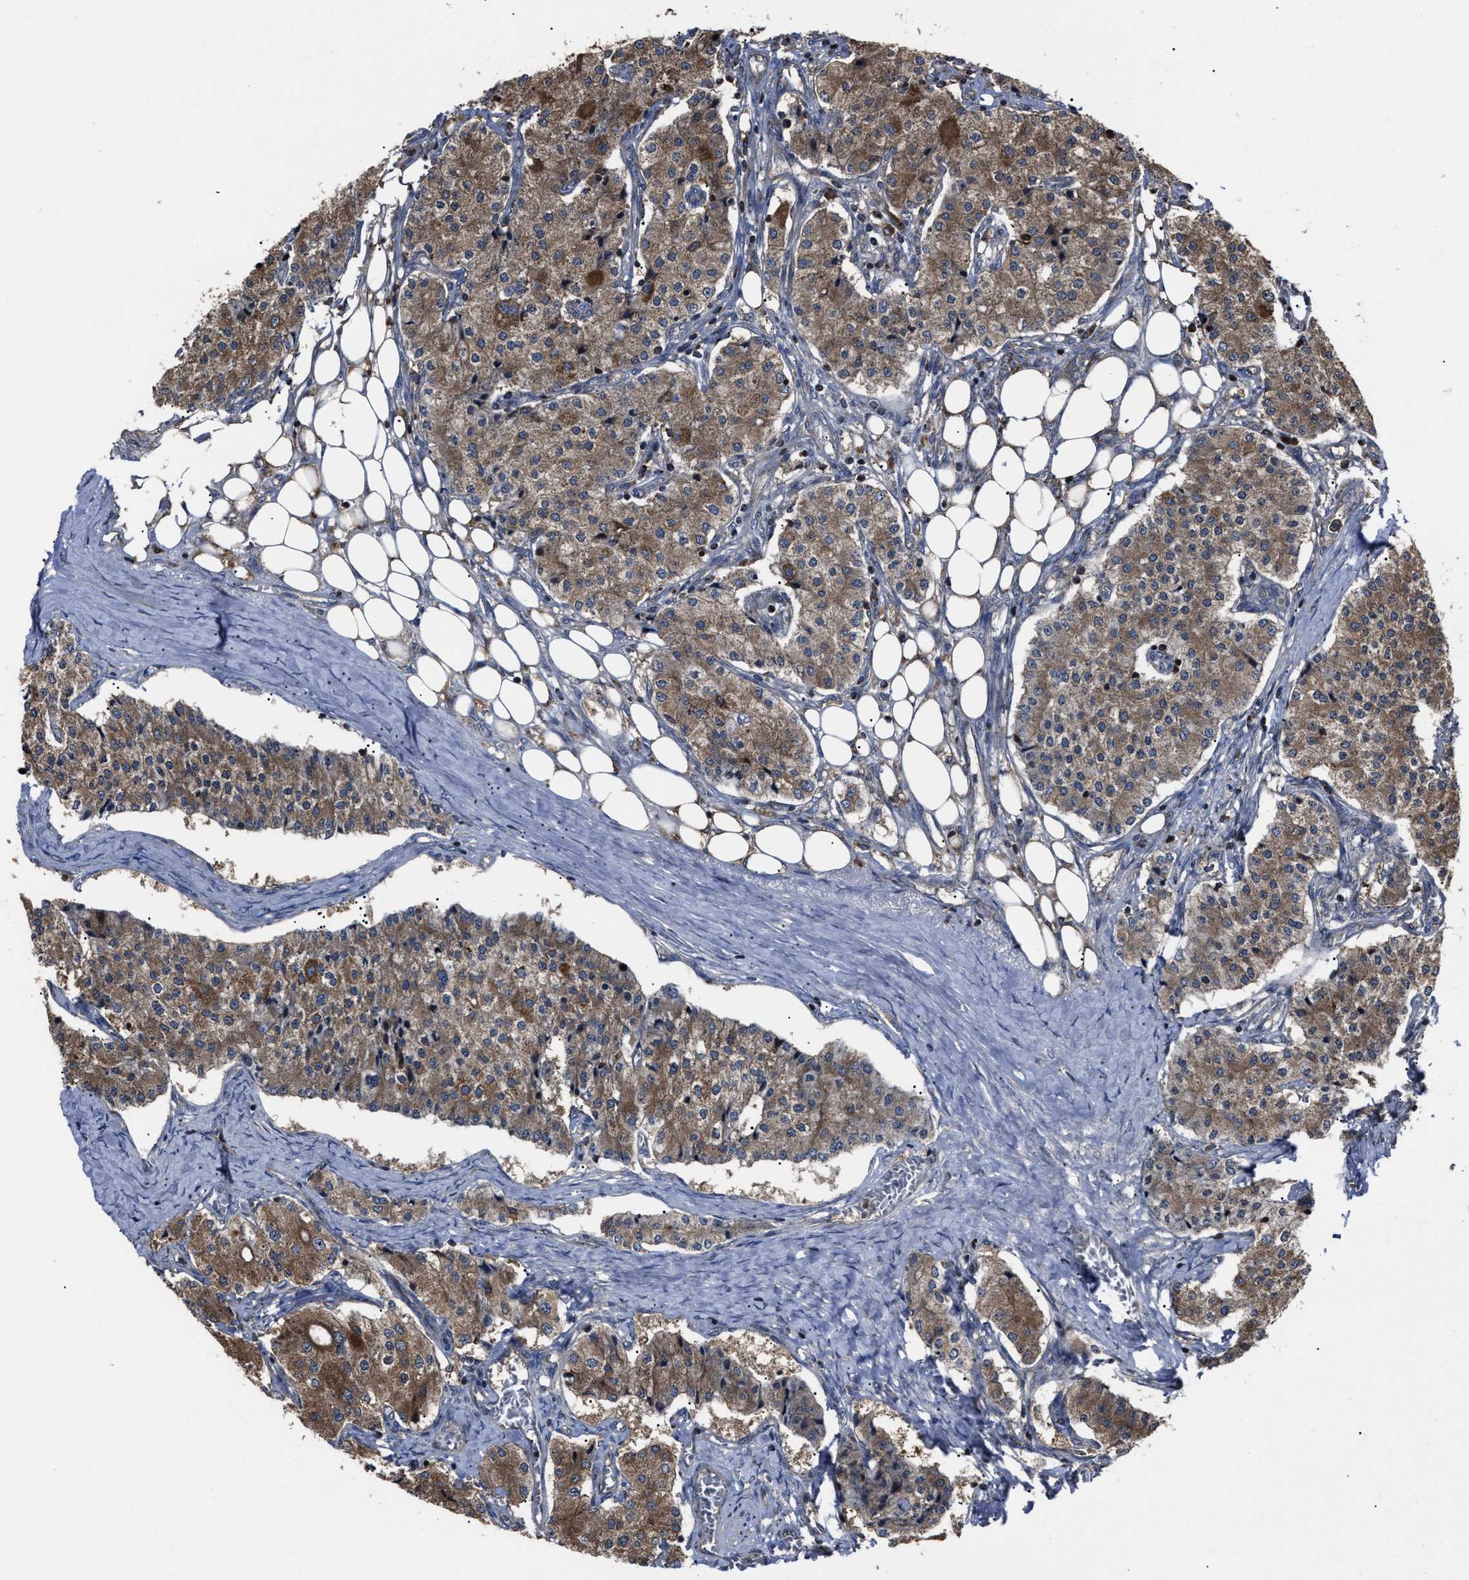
{"staining": {"intensity": "moderate", "quantity": ">75%", "location": "cytoplasmic/membranous"}, "tissue": "carcinoid", "cell_type": "Tumor cells", "image_type": "cancer", "snomed": [{"axis": "morphology", "description": "Carcinoid, malignant, NOS"}, {"axis": "topography", "description": "Colon"}], "caption": "Moderate cytoplasmic/membranous protein positivity is appreciated in approximately >75% of tumor cells in carcinoid.", "gene": "PASK", "patient": {"sex": "female", "age": 52}}